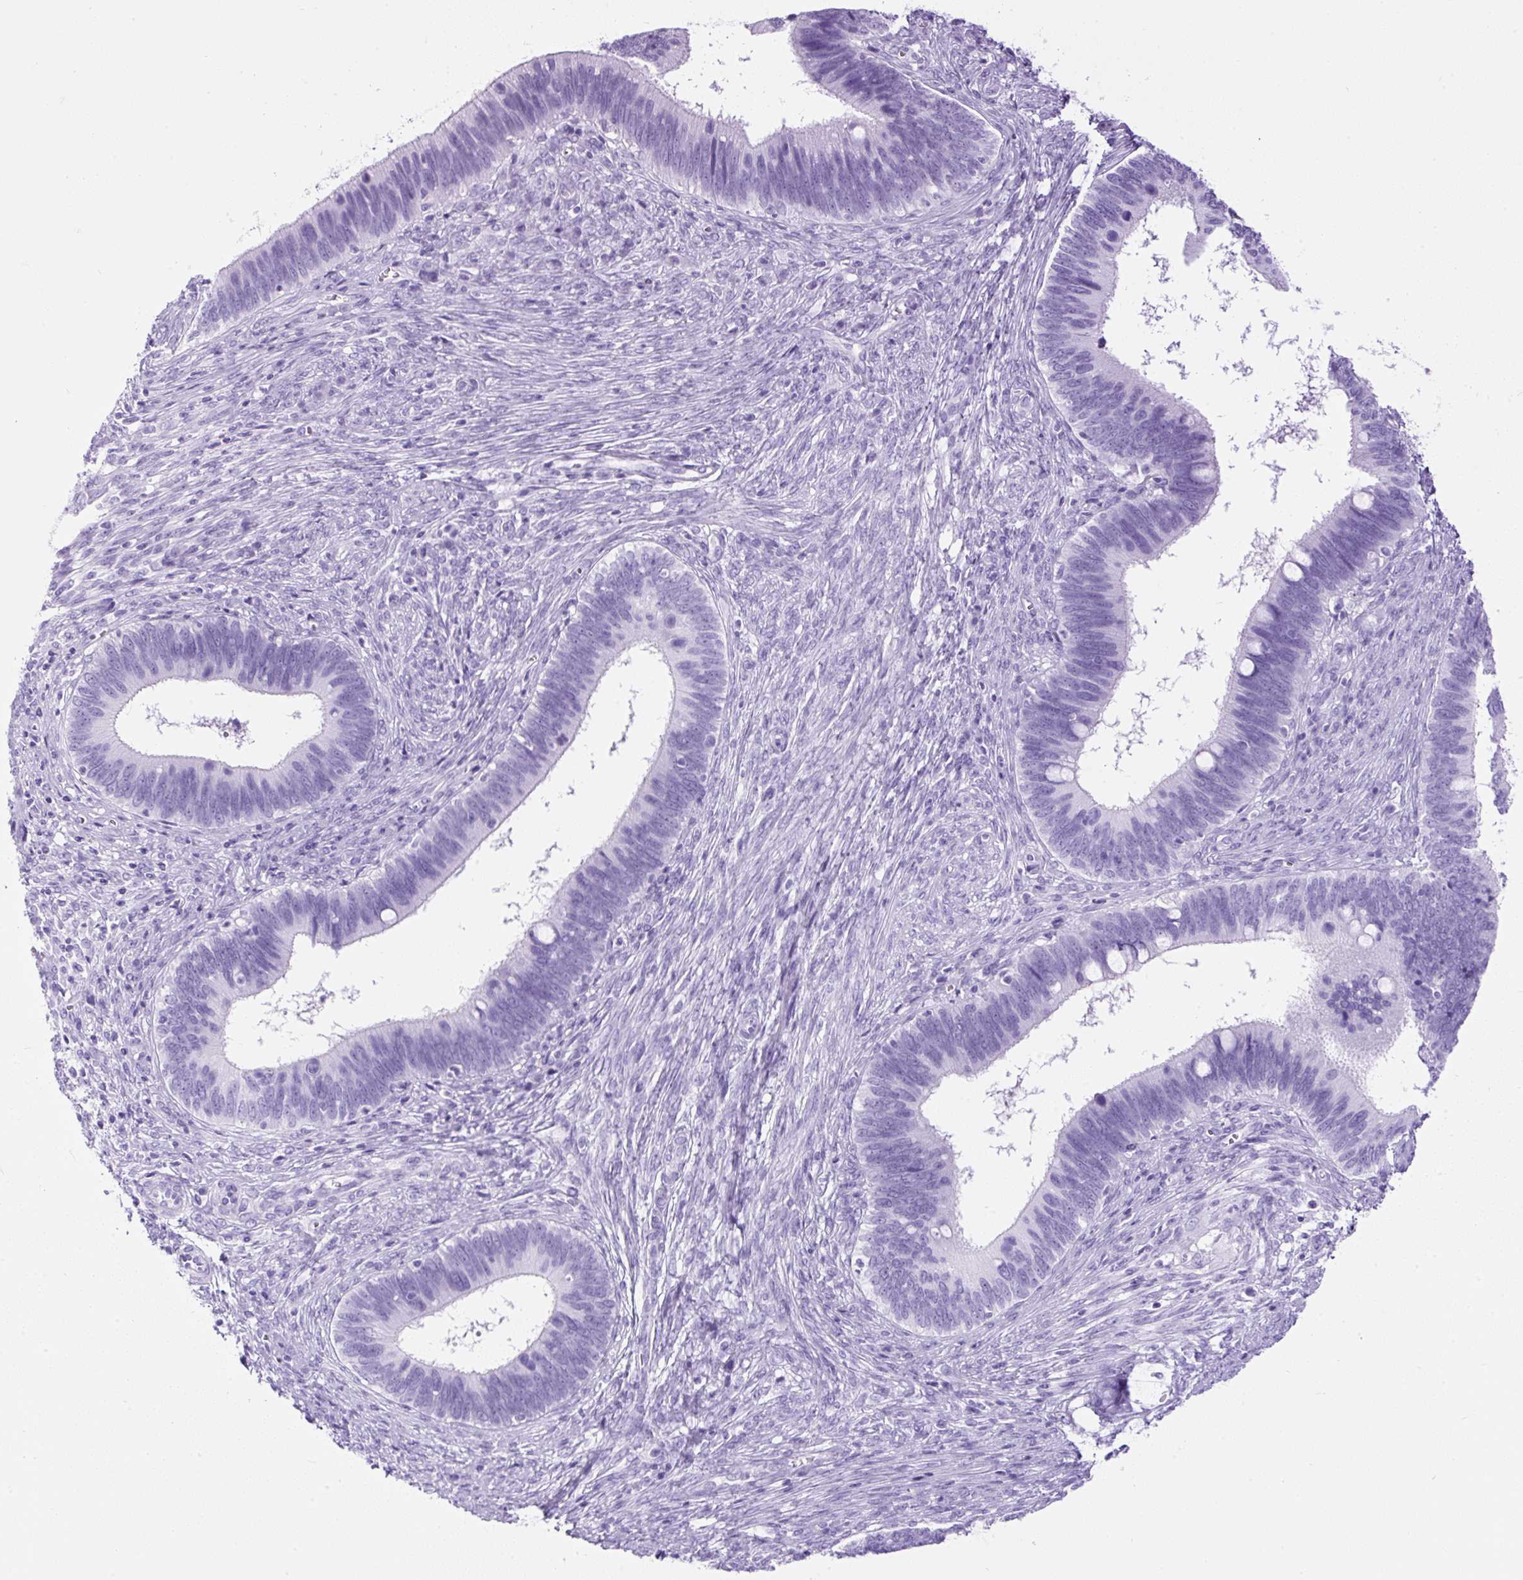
{"staining": {"intensity": "negative", "quantity": "none", "location": "none"}, "tissue": "cervical cancer", "cell_type": "Tumor cells", "image_type": "cancer", "snomed": [{"axis": "morphology", "description": "Adenocarcinoma, NOS"}, {"axis": "topography", "description": "Cervix"}], "caption": "This is a micrograph of immunohistochemistry staining of cervical cancer, which shows no positivity in tumor cells.", "gene": "CEL", "patient": {"sex": "female", "age": 42}}